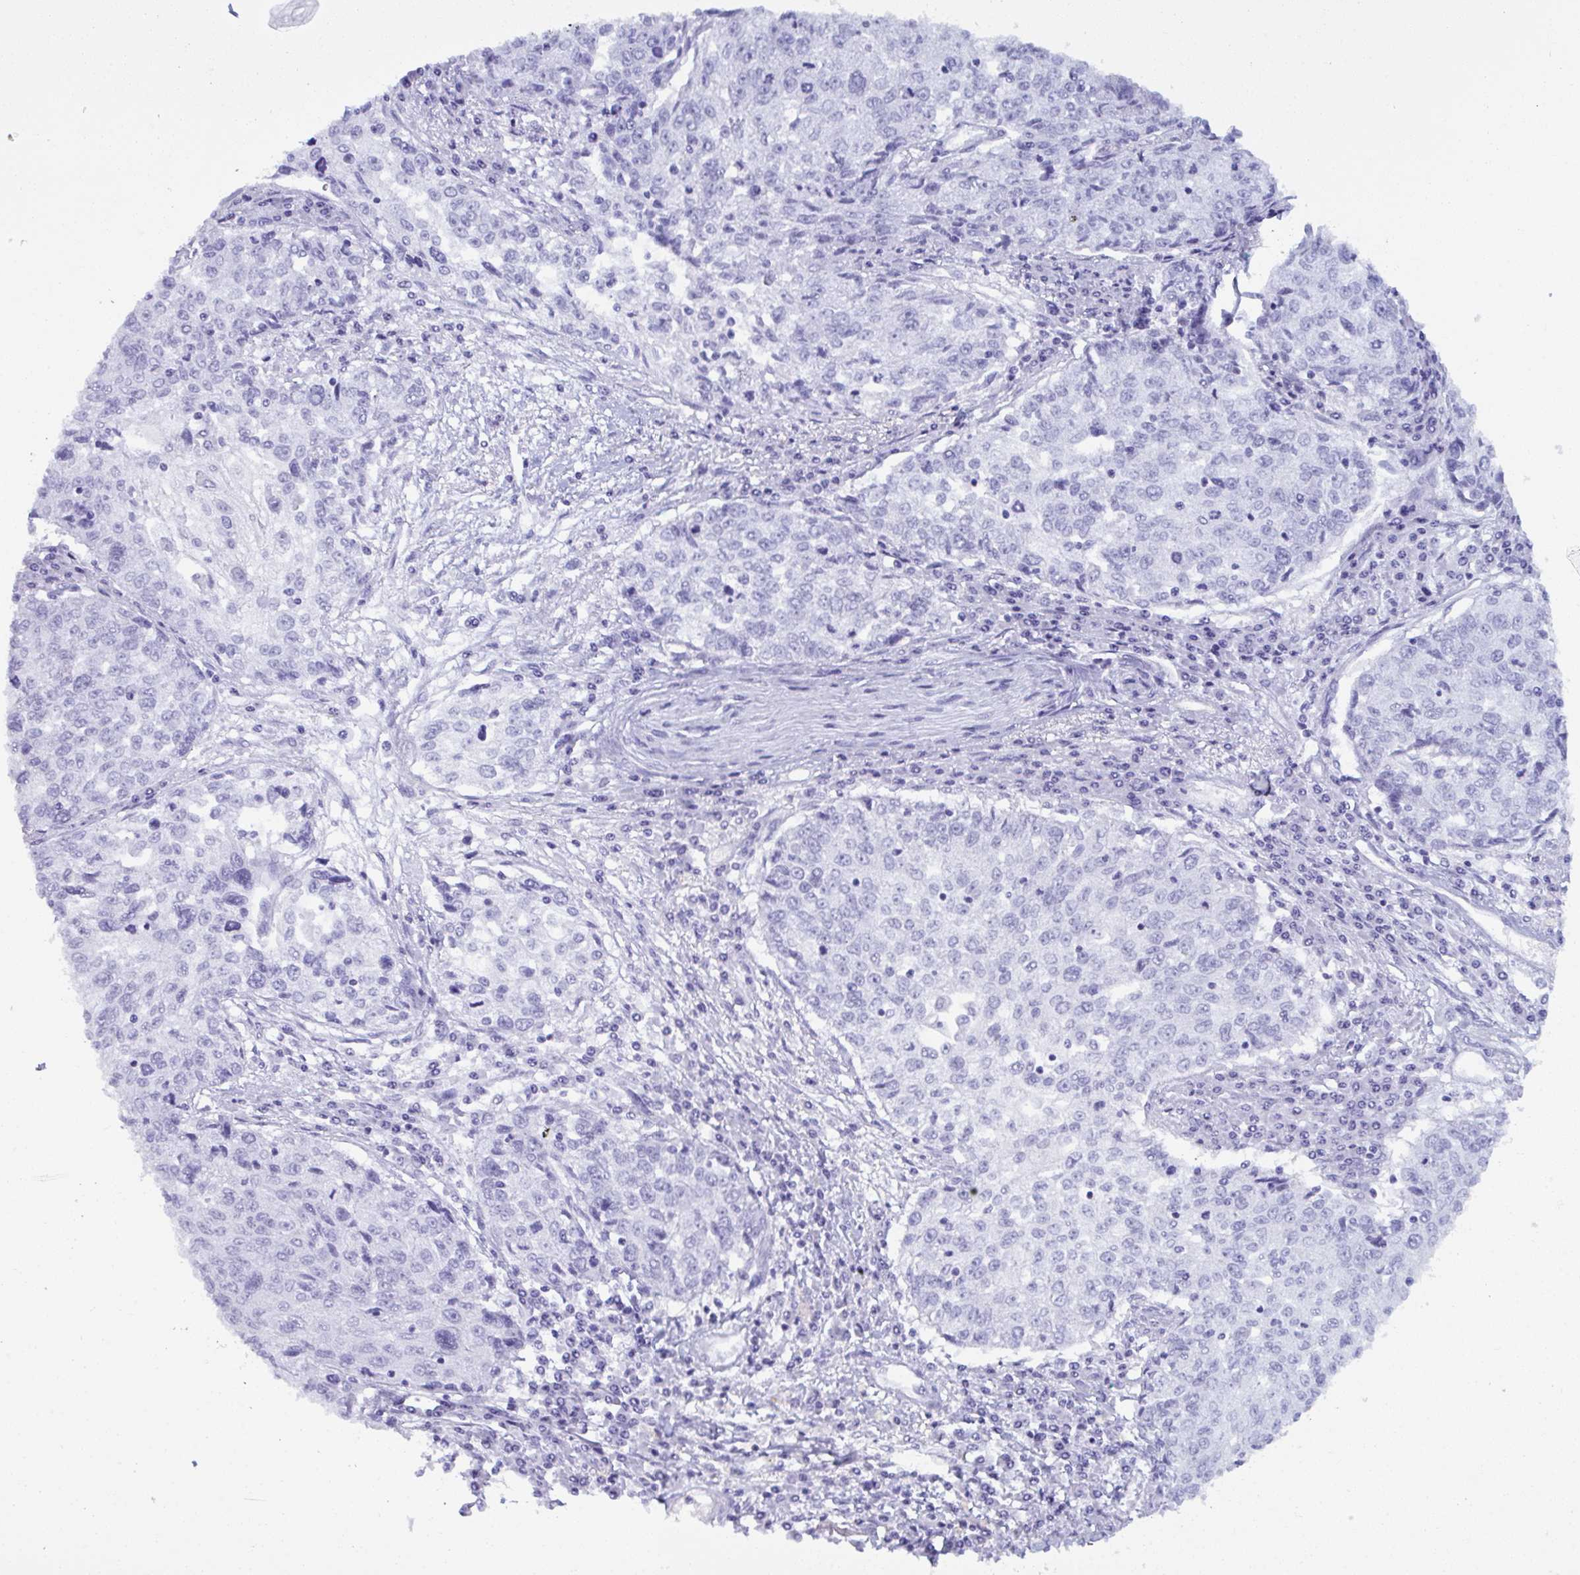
{"staining": {"intensity": "negative", "quantity": "none", "location": "none"}, "tissue": "cervical cancer", "cell_type": "Tumor cells", "image_type": "cancer", "snomed": [{"axis": "morphology", "description": "Squamous cell carcinoma, NOS"}, {"axis": "topography", "description": "Cervix"}], "caption": "Cervical squamous cell carcinoma stained for a protein using immunohistochemistry (IHC) reveals no staining tumor cells.", "gene": "MRGPRG", "patient": {"sex": "female", "age": 57}}